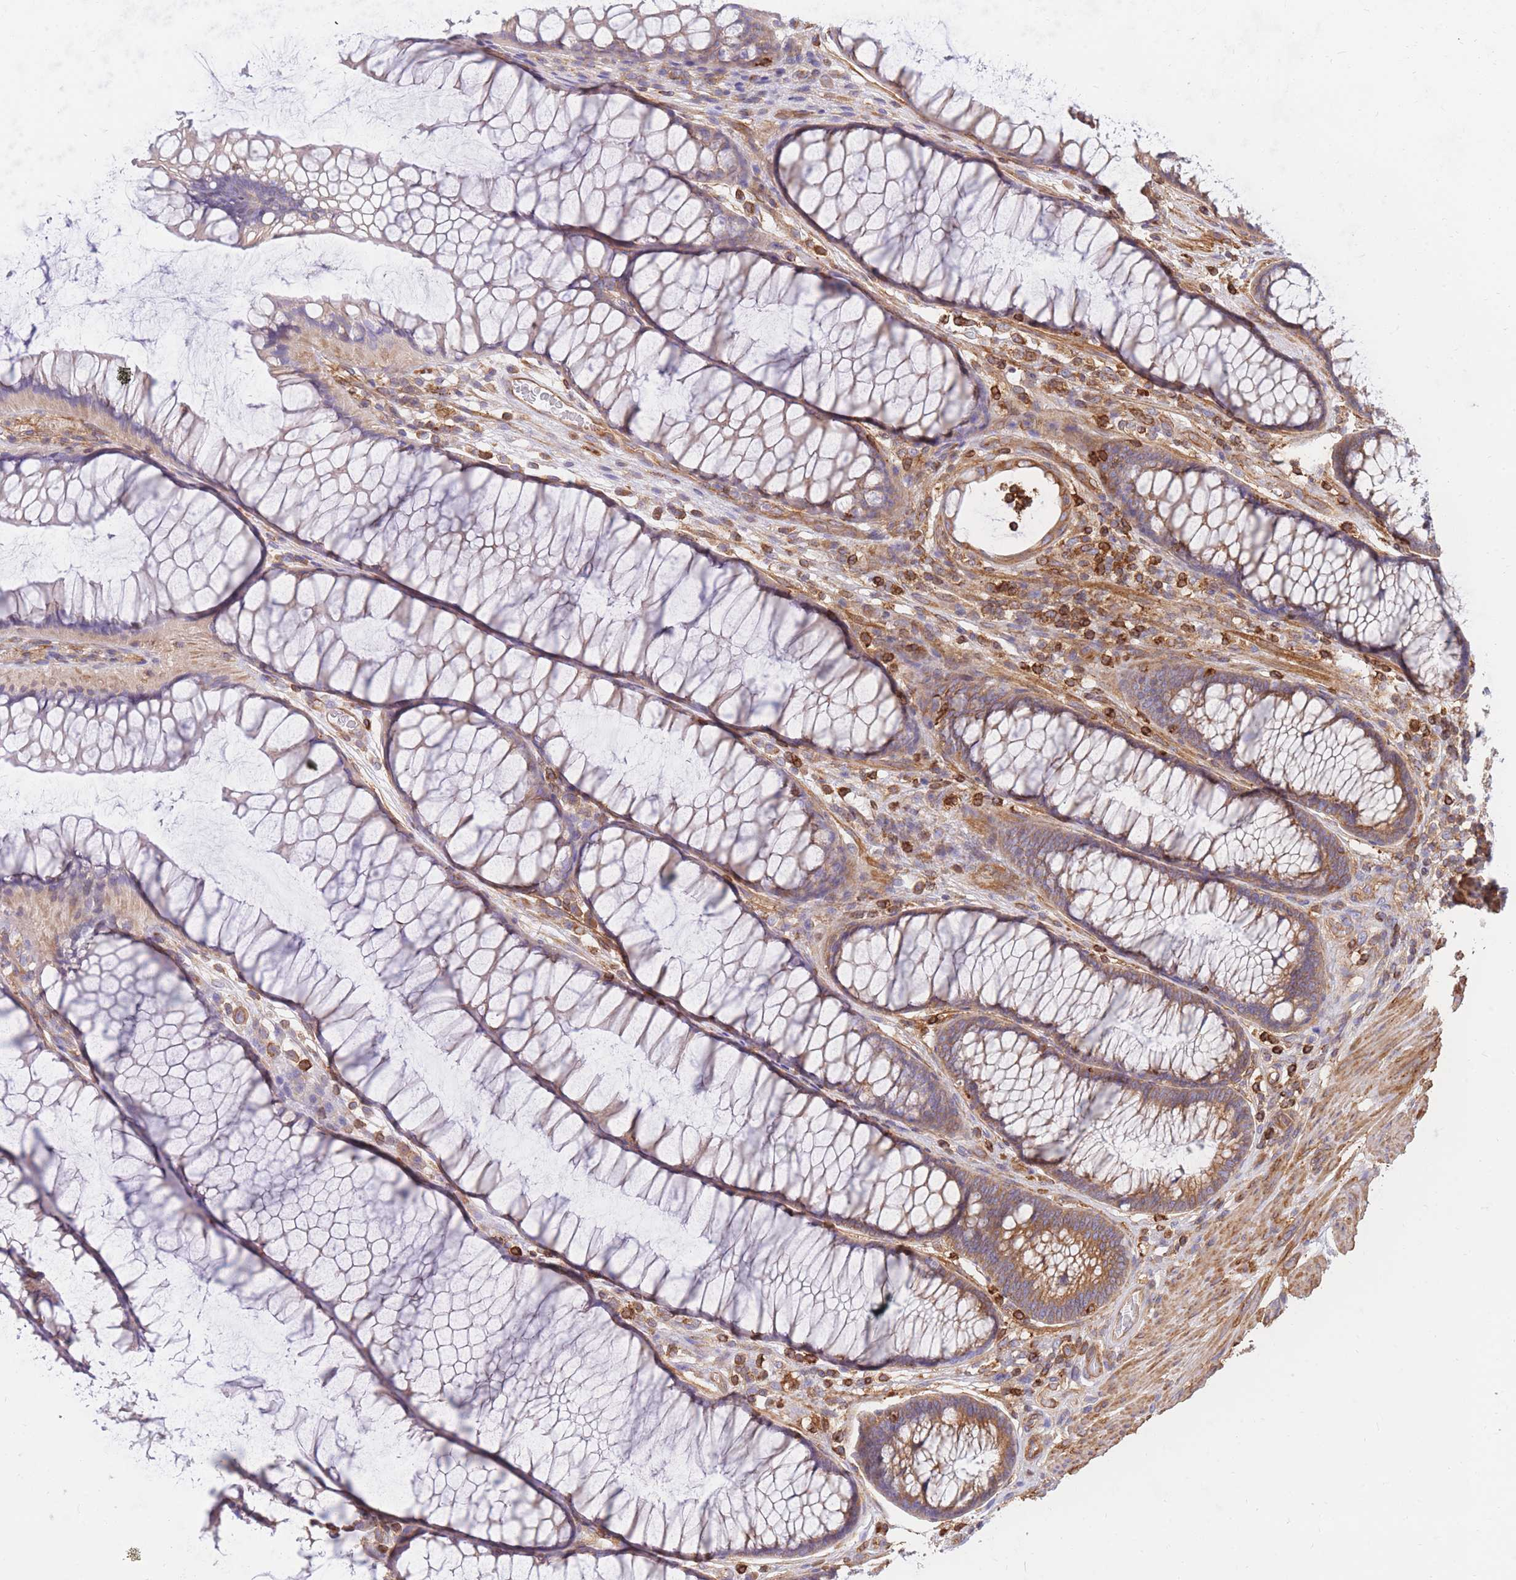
{"staining": {"intensity": "moderate", "quantity": ">75%", "location": "cytoplasmic/membranous"}, "tissue": "colon", "cell_type": "Endothelial cells", "image_type": "normal", "snomed": [{"axis": "morphology", "description": "Normal tissue, NOS"}, {"axis": "topography", "description": "Colon"}], "caption": "Immunohistochemical staining of benign human colon shows >75% levels of moderate cytoplasmic/membranous protein positivity in about >75% of endothelial cells.", "gene": "REM1", "patient": {"sex": "female", "age": 82}}